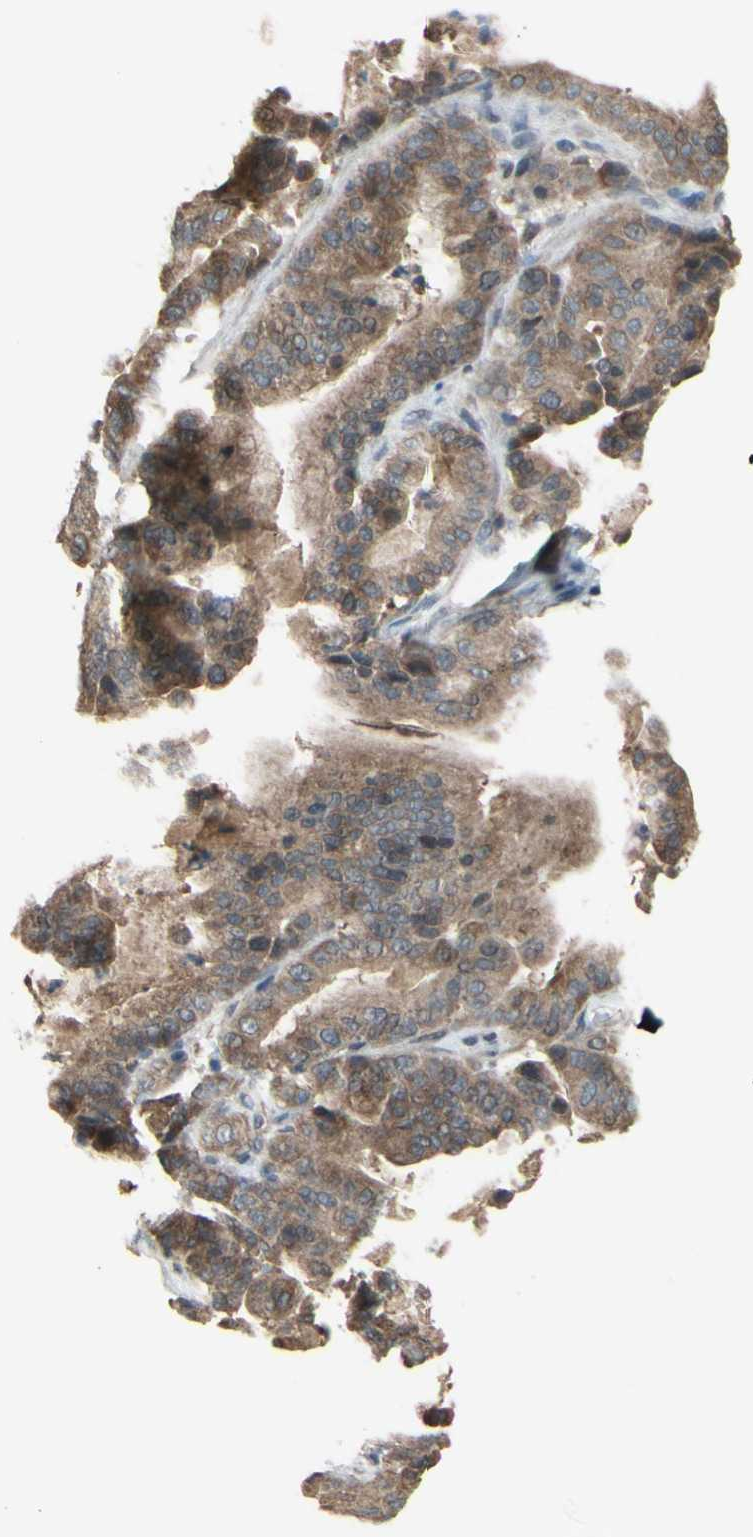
{"staining": {"intensity": "weak", "quantity": ">75%", "location": "cytoplasmic/membranous"}, "tissue": "pancreatic cancer", "cell_type": "Tumor cells", "image_type": "cancer", "snomed": [{"axis": "morphology", "description": "Adenocarcinoma, NOS"}, {"axis": "topography", "description": "Pancreas"}], "caption": "The histopathology image exhibits a brown stain indicating the presence of a protein in the cytoplasmic/membranous of tumor cells in pancreatic adenocarcinoma.", "gene": "SP4", "patient": {"sex": "male", "age": 63}}